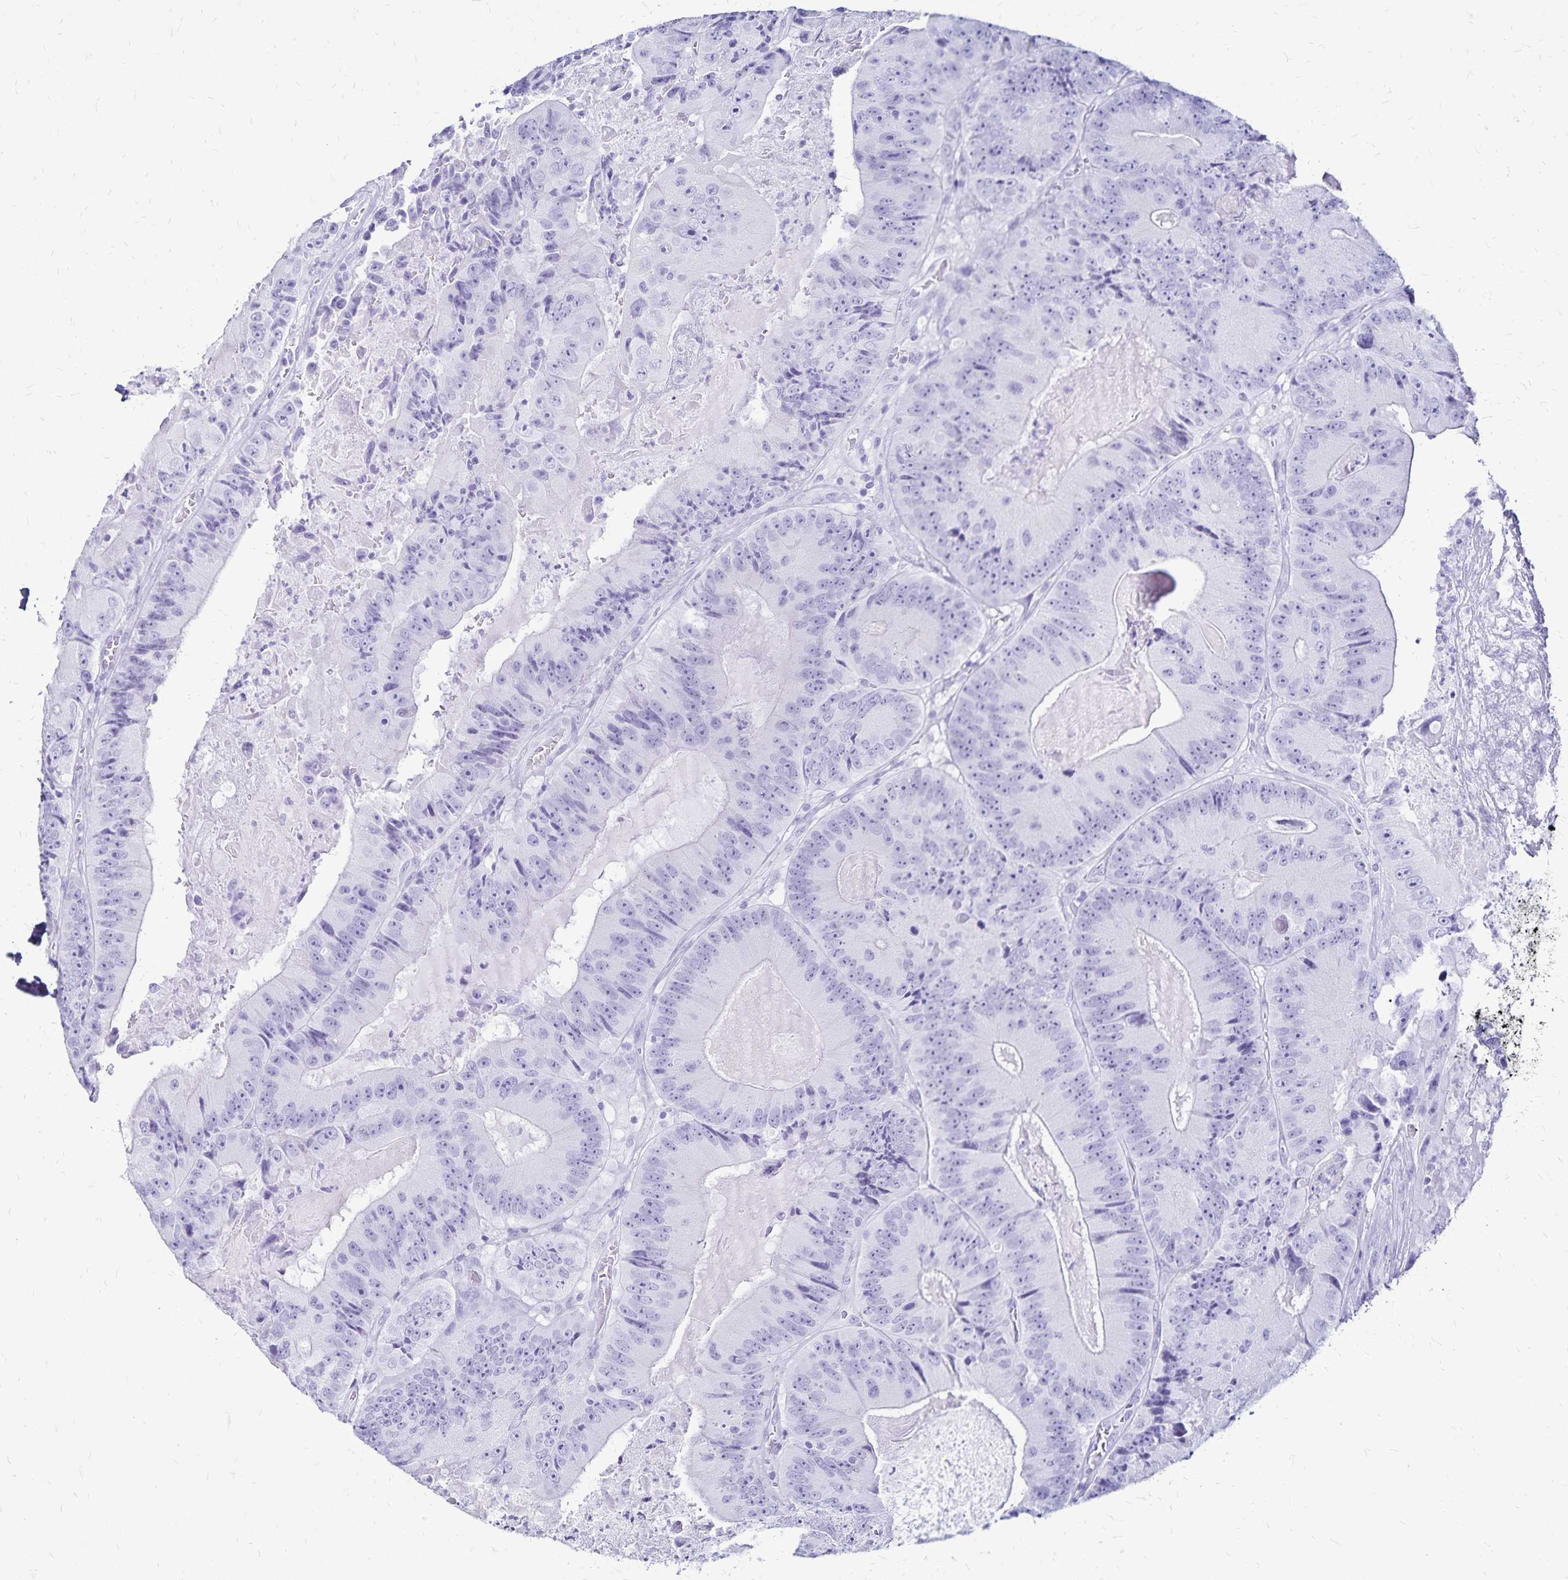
{"staining": {"intensity": "negative", "quantity": "none", "location": "none"}, "tissue": "colorectal cancer", "cell_type": "Tumor cells", "image_type": "cancer", "snomed": [{"axis": "morphology", "description": "Adenocarcinoma, NOS"}, {"axis": "topography", "description": "Colon"}], "caption": "This is a histopathology image of IHC staining of colorectal adenocarcinoma, which shows no expression in tumor cells. The staining was performed using DAB (3,3'-diaminobenzidine) to visualize the protein expression in brown, while the nuclei were stained in blue with hematoxylin (Magnification: 20x).", "gene": "LIN28B", "patient": {"sex": "female", "age": 86}}